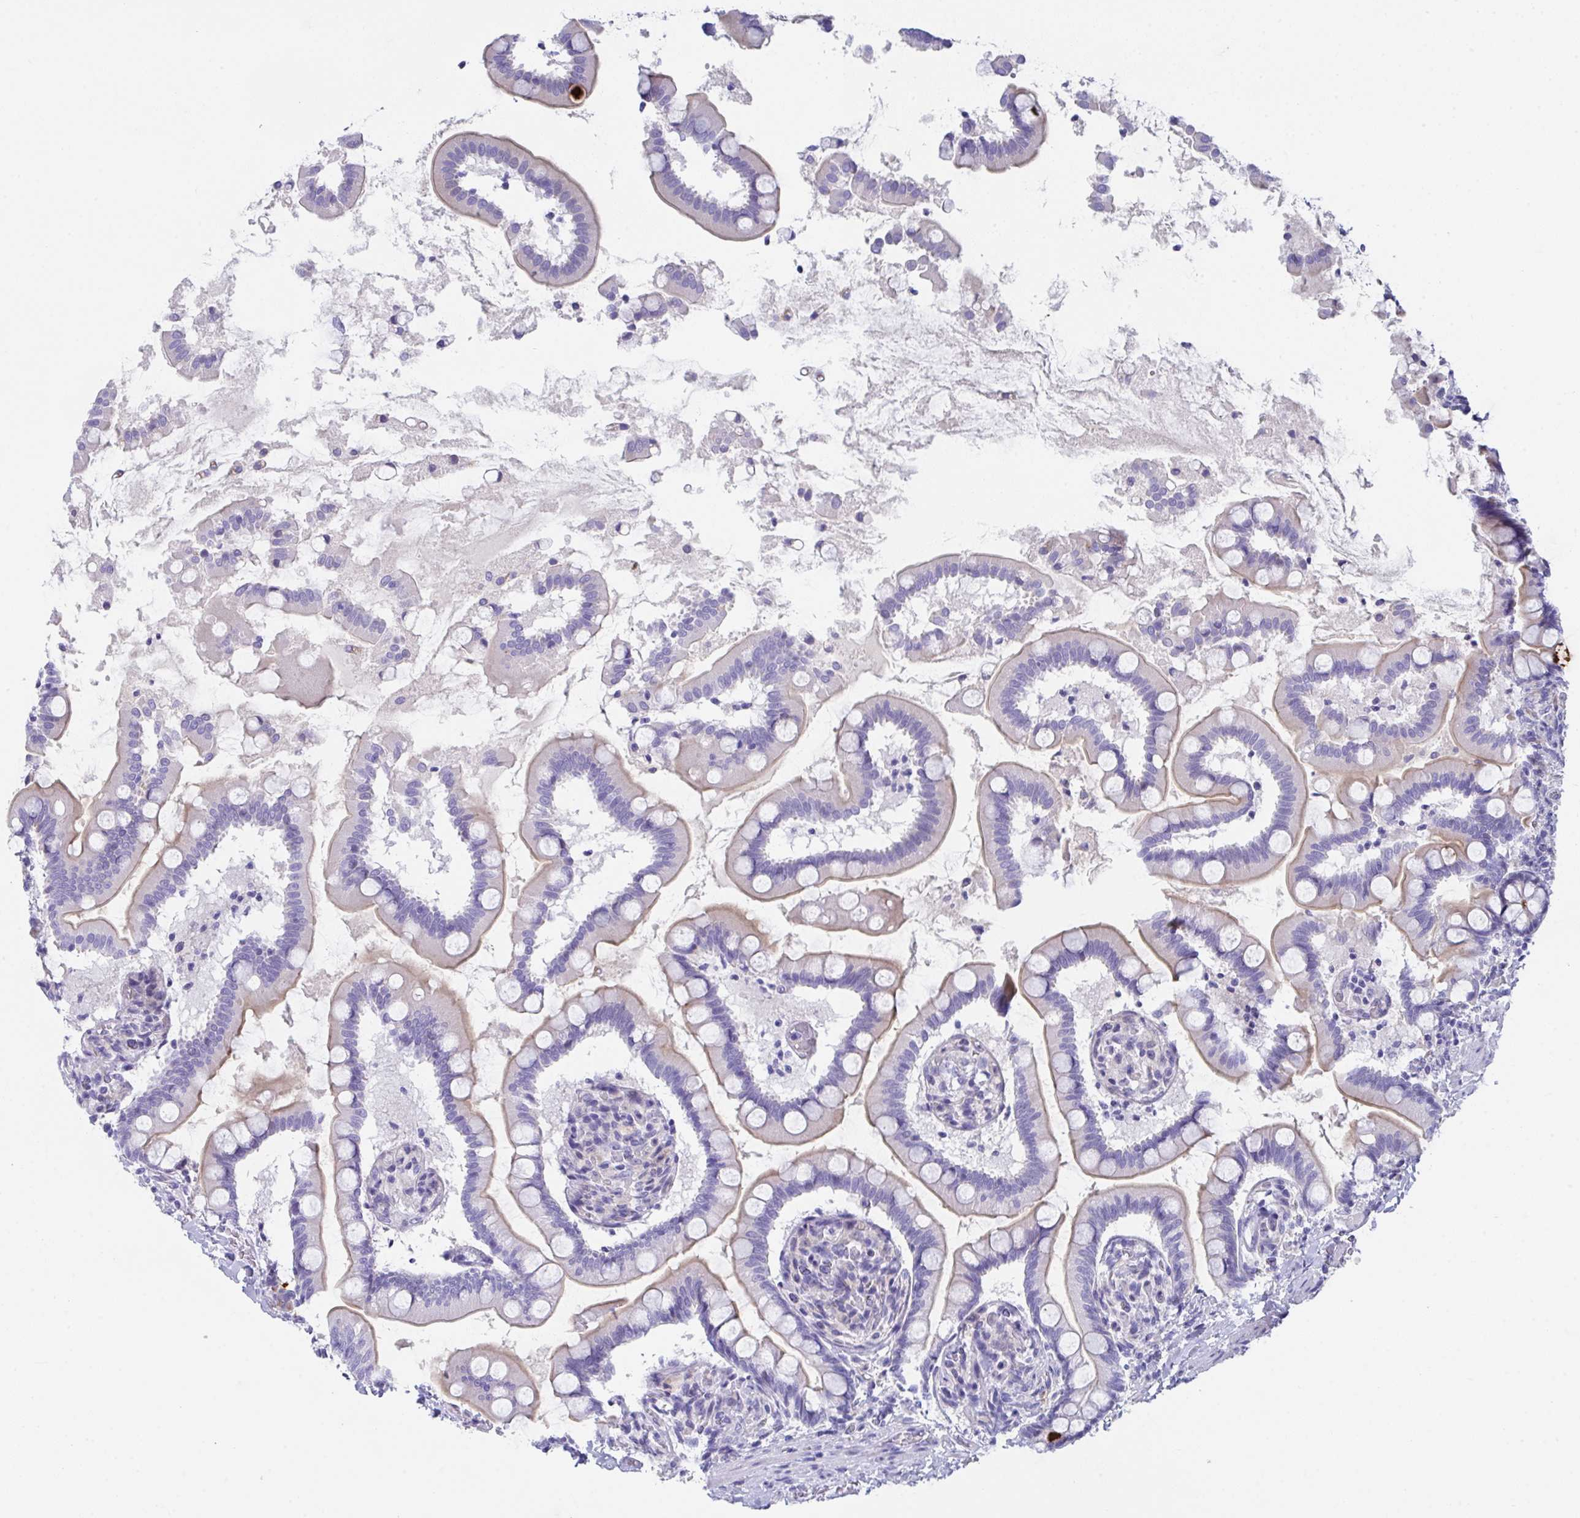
{"staining": {"intensity": "strong", "quantity": "<25%", "location": "cytoplasmic/membranous"}, "tissue": "small intestine", "cell_type": "Glandular cells", "image_type": "normal", "snomed": [{"axis": "morphology", "description": "Normal tissue, NOS"}, {"axis": "topography", "description": "Small intestine"}], "caption": "A brown stain highlights strong cytoplasmic/membranous positivity of a protein in glandular cells of normal human small intestine. (Stains: DAB (3,3'-diaminobenzidine) in brown, nuclei in blue, Microscopy: brightfield microscopy at high magnification).", "gene": "FBXO47", "patient": {"sex": "female", "age": 64}}